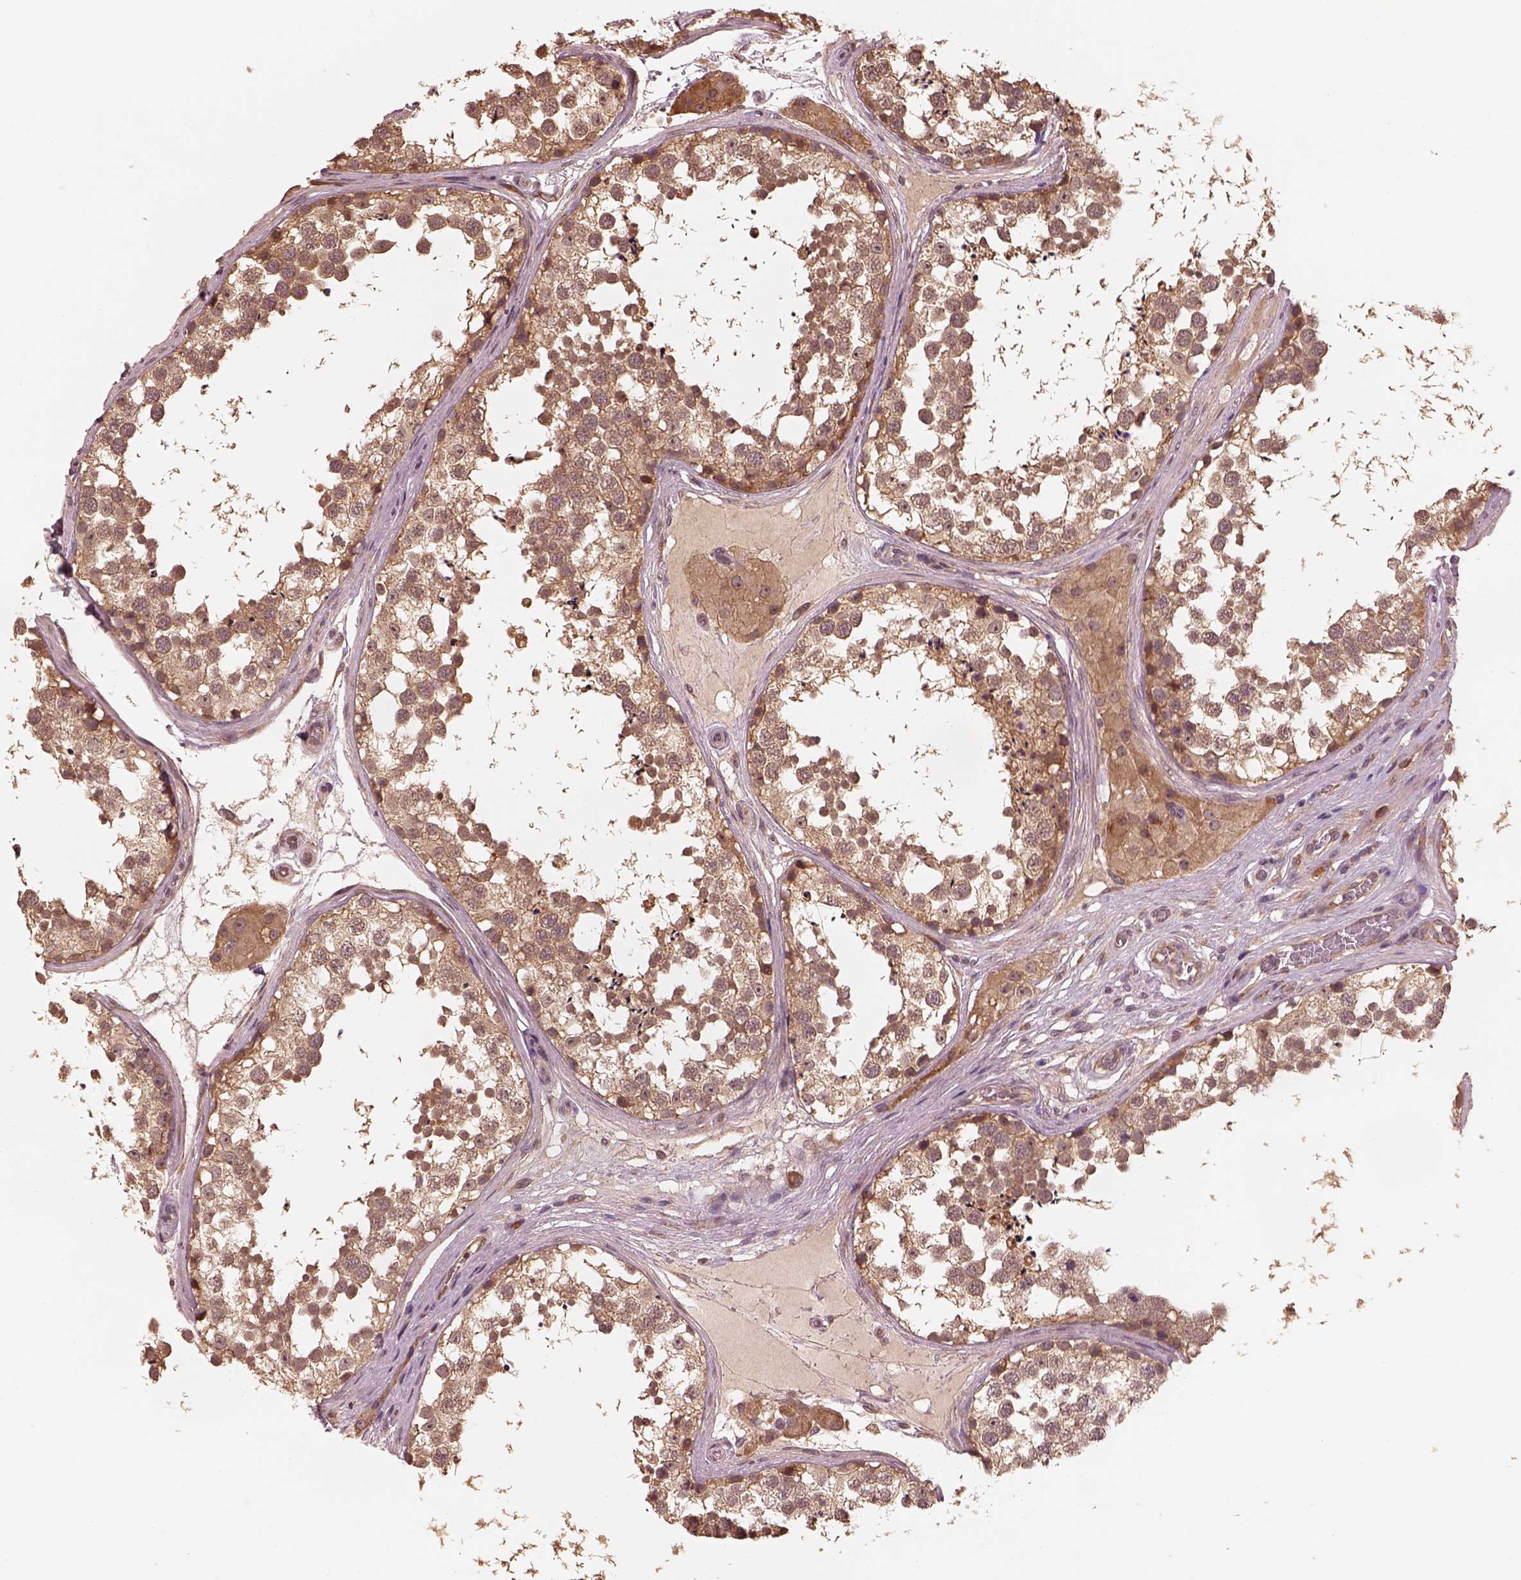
{"staining": {"intensity": "moderate", "quantity": ">75%", "location": "cytoplasmic/membranous"}, "tissue": "testis", "cell_type": "Cells in seminiferous ducts", "image_type": "normal", "snomed": [{"axis": "morphology", "description": "Normal tissue, NOS"}, {"axis": "morphology", "description": "Seminoma, NOS"}, {"axis": "topography", "description": "Testis"}], "caption": "Immunohistochemistry of unremarkable testis reveals medium levels of moderate cytoplasmic/membranous positivity in approximately >75% of cells in seminiferous ducts. (Brightfield microscopy of DAB IHC at high magnification).", "gene": "RPS5", "patient": {"sex": "male", "age": 65}}